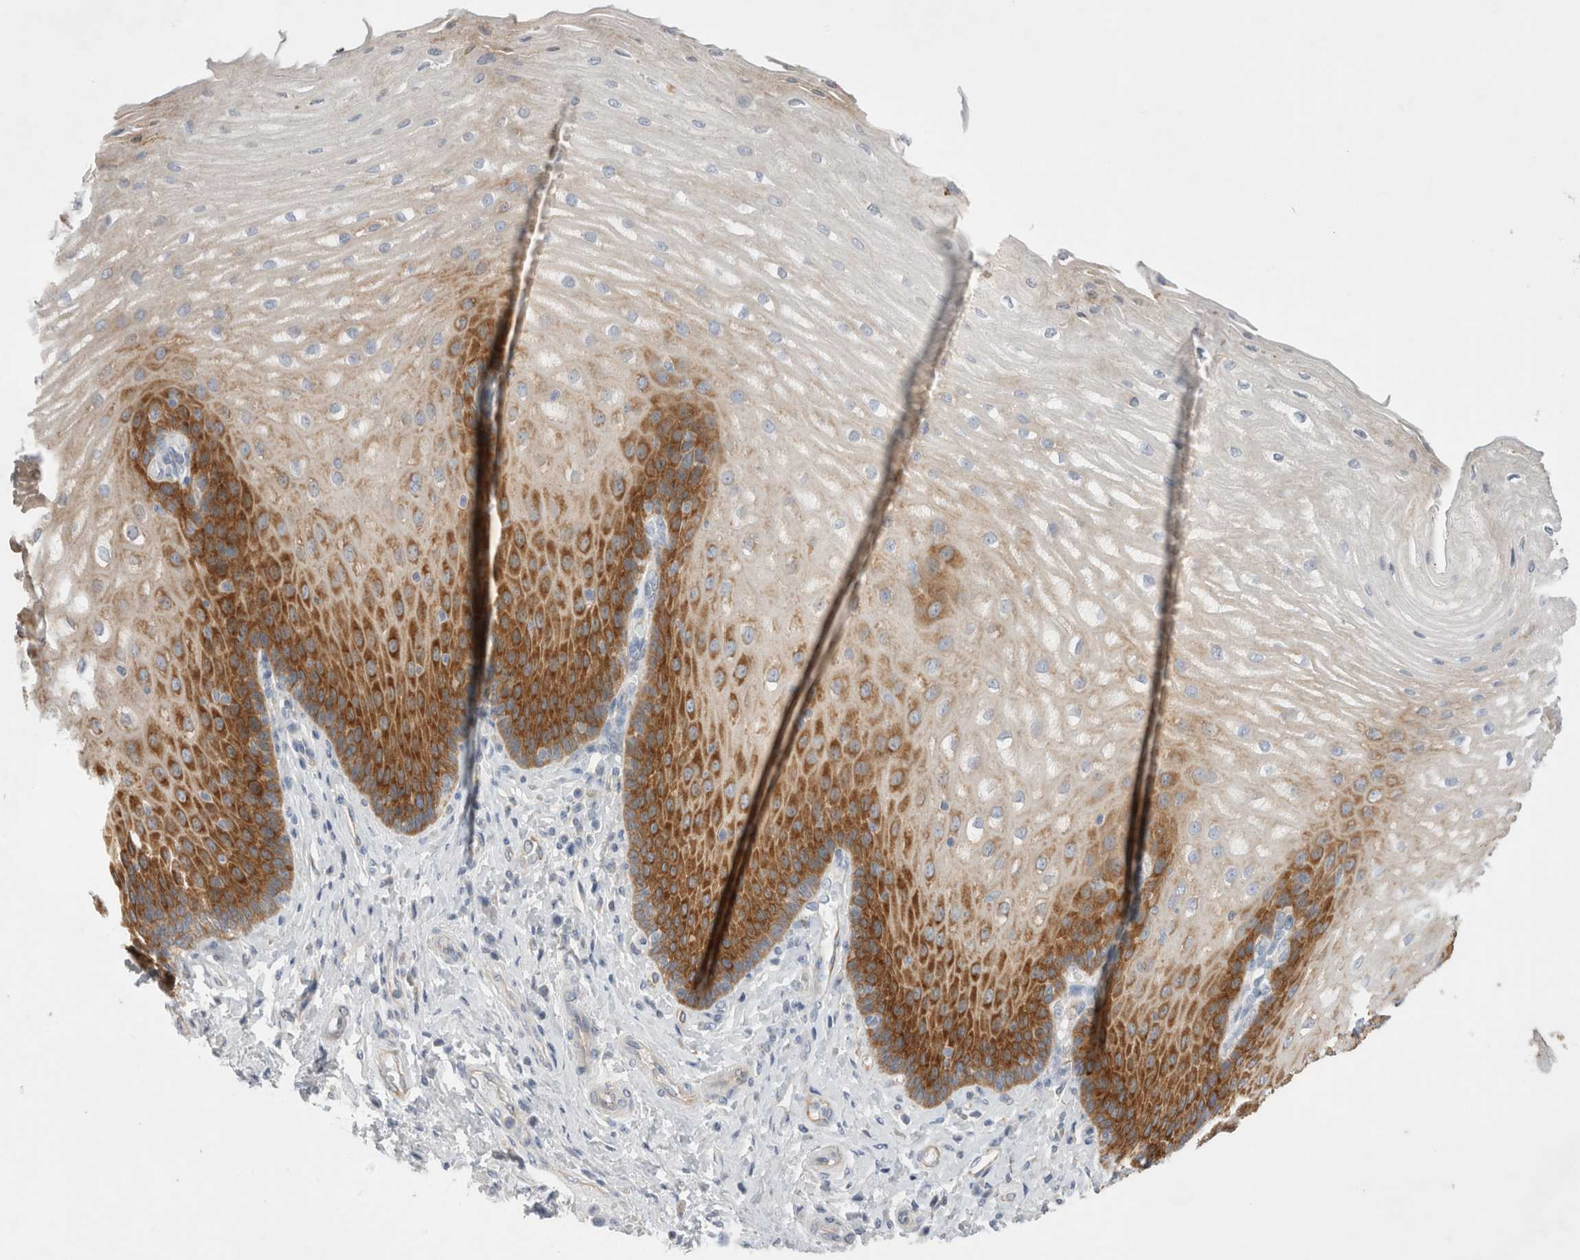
{"staining": {"intensity": "strong", "quantity": "25%-75%", "location": "cytoplasmic/membranous"}, "tissue": "esophagus", "cell_type": "Squamous epithelial cells", "image_type": "normal", "snomed": [{"axis": "morphology", "description": "Normal tissue, NOS"}, {"axis": "topography", "description": "Esophagus"}], "caption": "Immunohistochemistry (DAB) staining of unremarkable human esophagus demonstrates strong cytoplasmic/membranous protein positivity in about 25%-75% of squamous epithelial cells.", "gene": "ZNF23", "patient": {"sex": "male", "age": 54}}